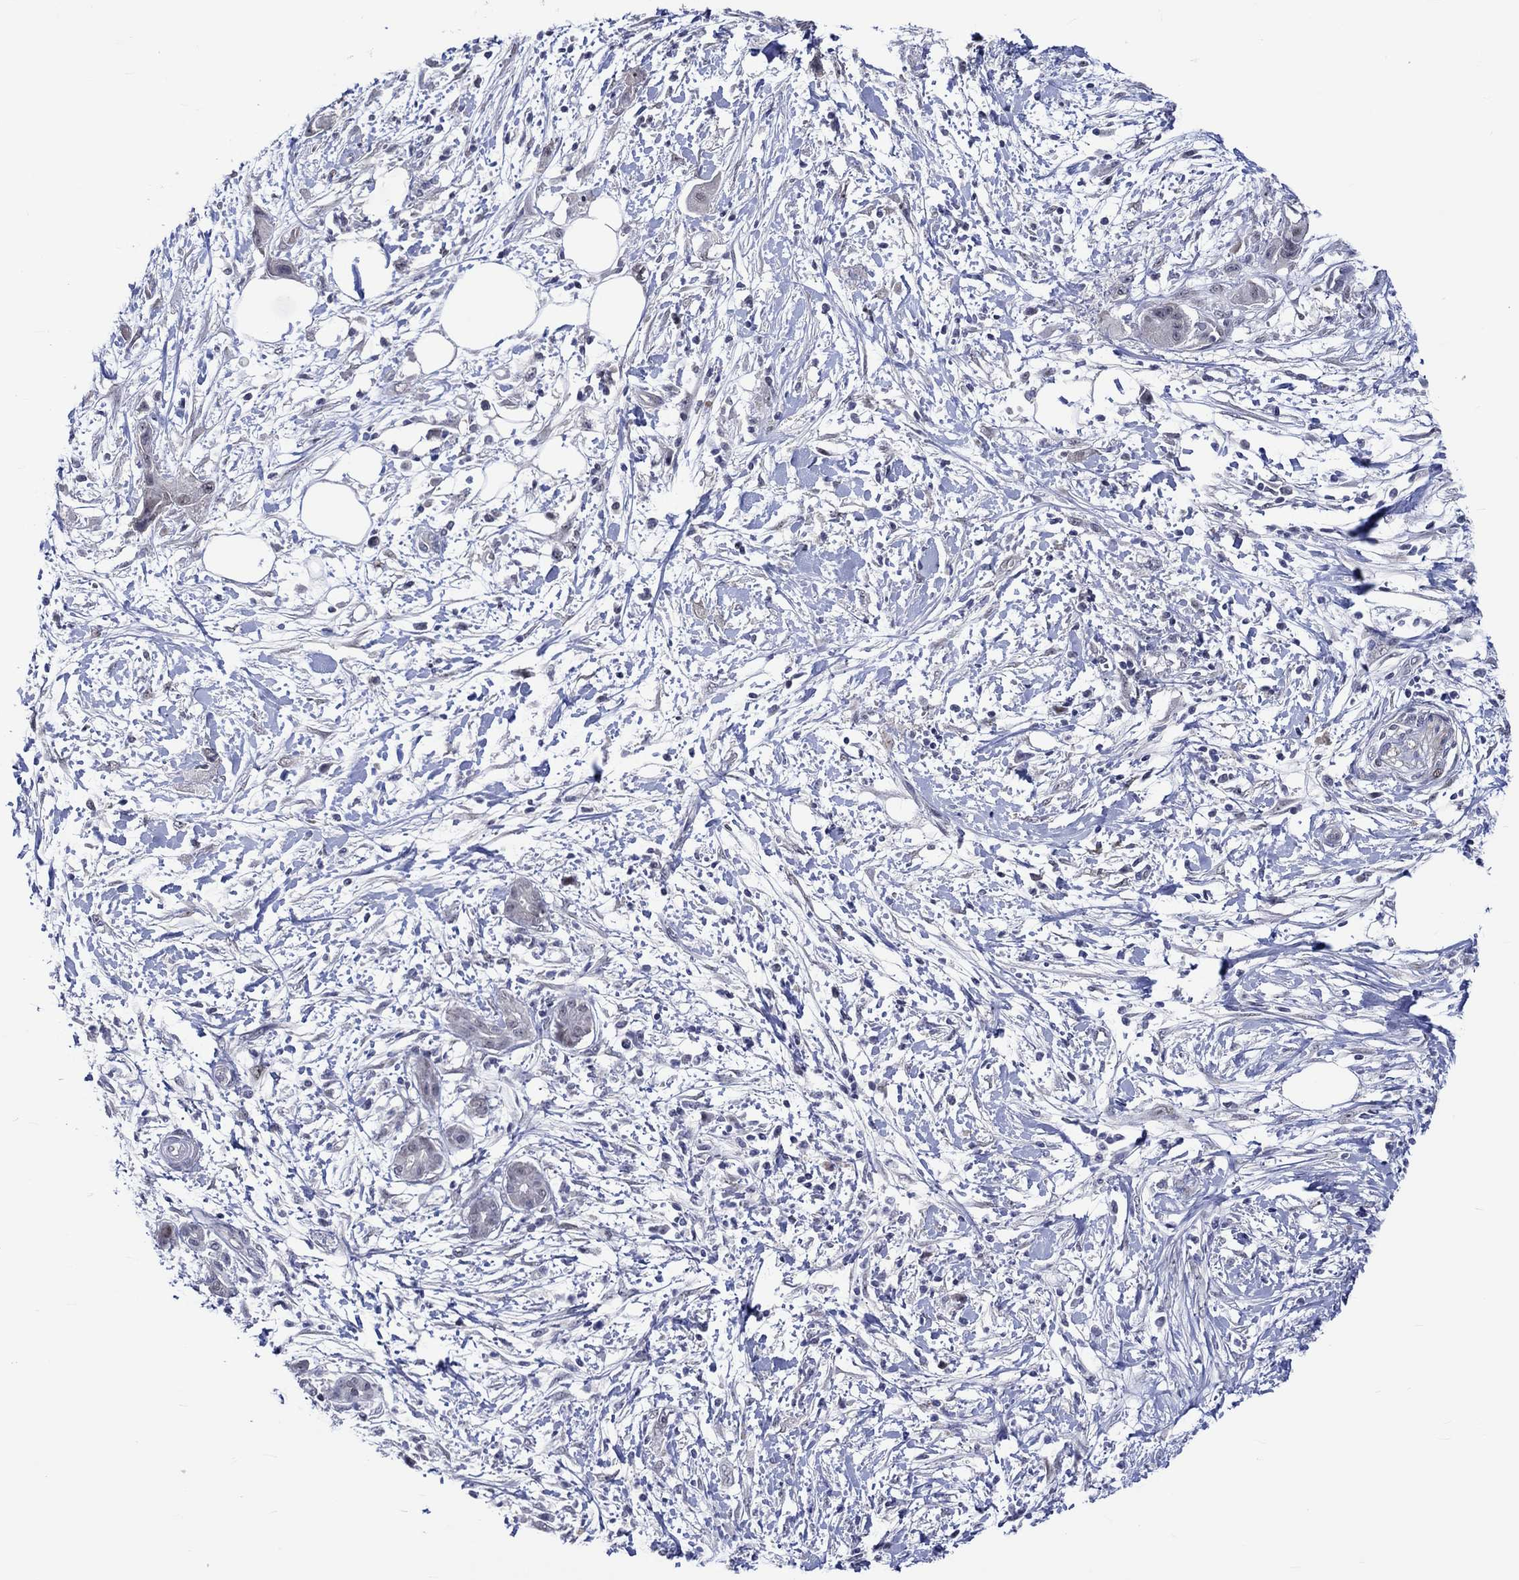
{"staining": {"intensity": "negative", "quantity": "none", "location": "none"}, "tissue": "pancreatic cancer", "cell_type": "Tumor cells", "image_type": "cancer", "snomed": [{"axis": "morphology", "description": "Adenocarcinoma, NOS"}, {"axis": "topography", "description": "Pancreas"}], "caption": "High power microscopy micrograph of an IHC image of adenocarcinoma (pancreatic), revealing no significant positivity in tumor cells. (DAB immunohistochemistry visualized using brightfield microscopy, high magnification).", "gene": "E2F8", "patient": {"sex": "male", "age": 72}}